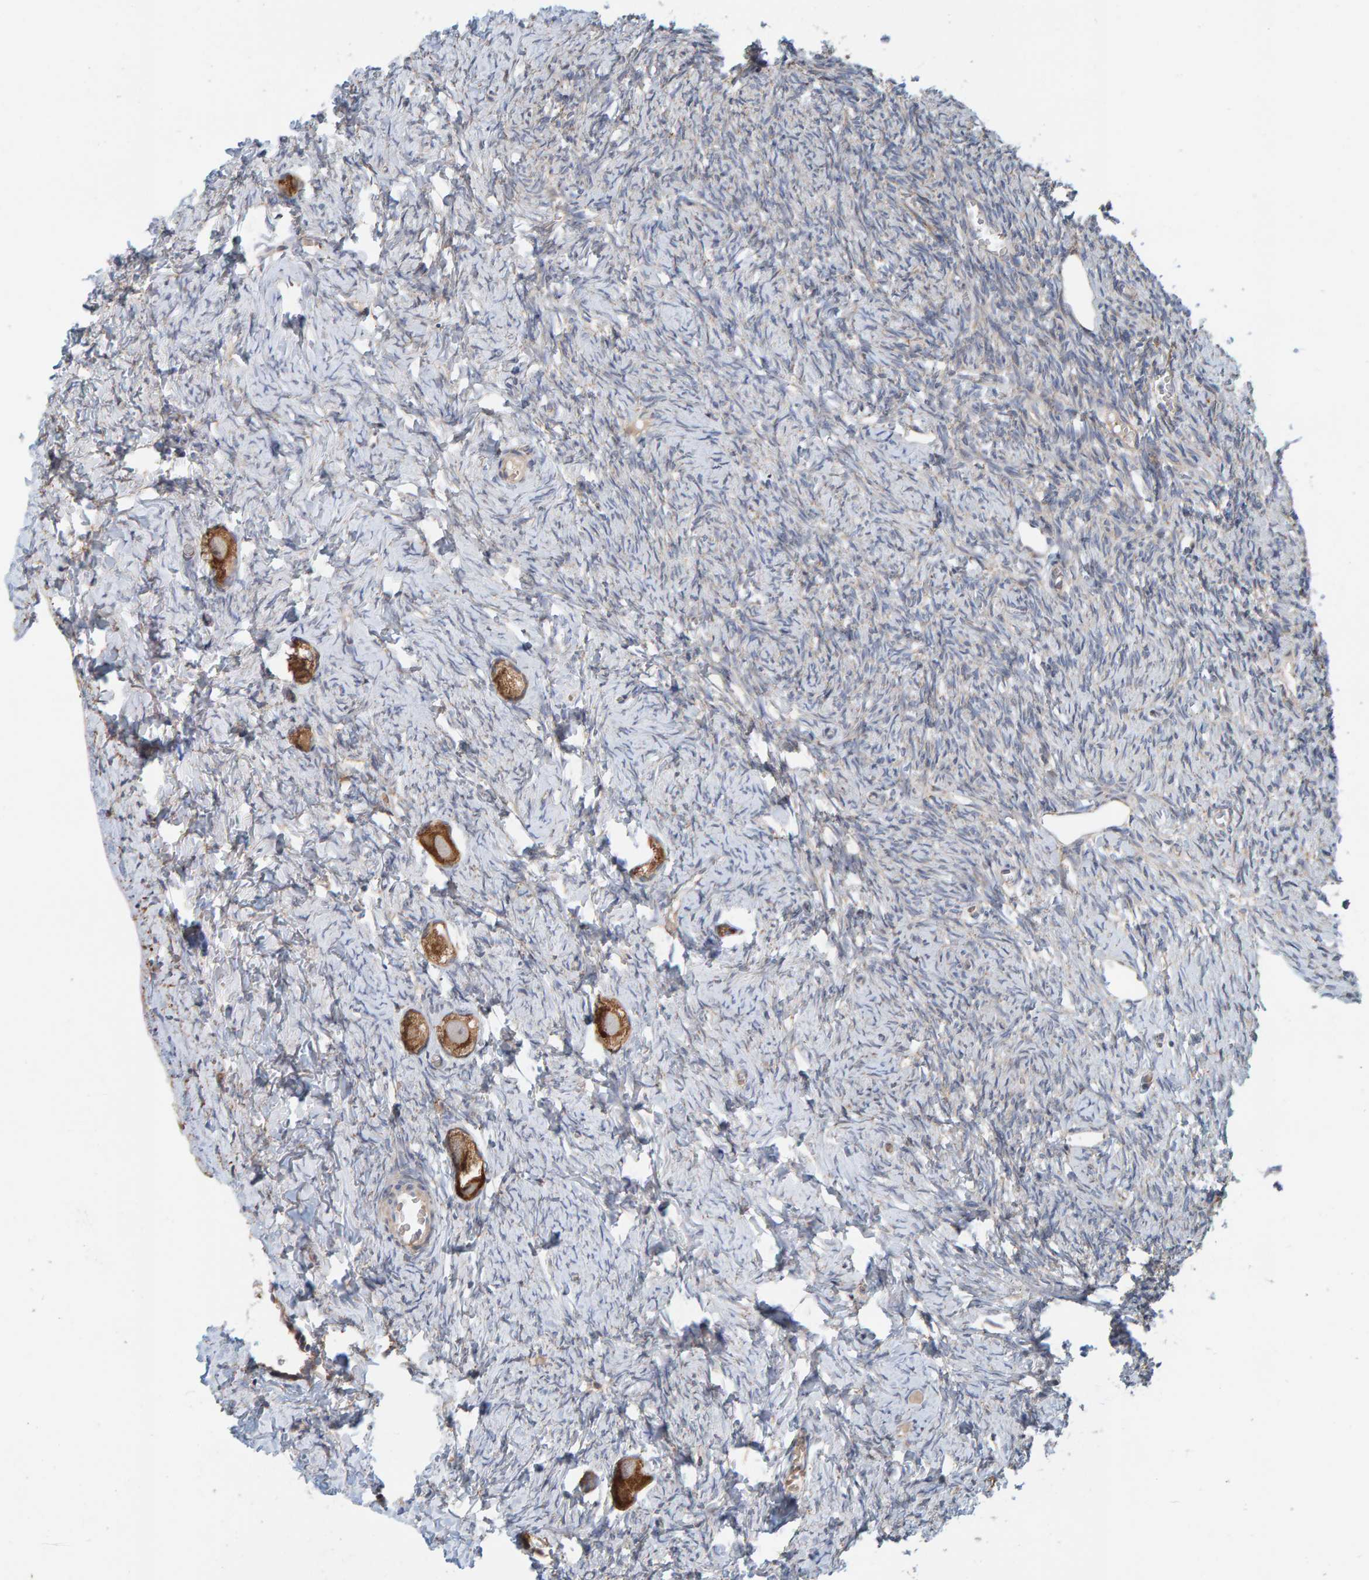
{"staining": {"intensity": "strong", "quantity": ">75%", "location": "cytoplasmic/membranous"}, "tissue": "ovary", "cell_type": "Follicle cells", "image_type": "normal", "snomed": [{"axis": "morphology", "description": "Normal tissue, NOS"}, {"axis": "topography", "description": "Ovary"}], "caption": "Brown immunohistochemical staining in unremarkable ovary shows strong cytoplasmic/membranous expression in about >75% of follicle cells.", "gene": "MRPL45", "patient": {"sex": "female", "age": 27}}